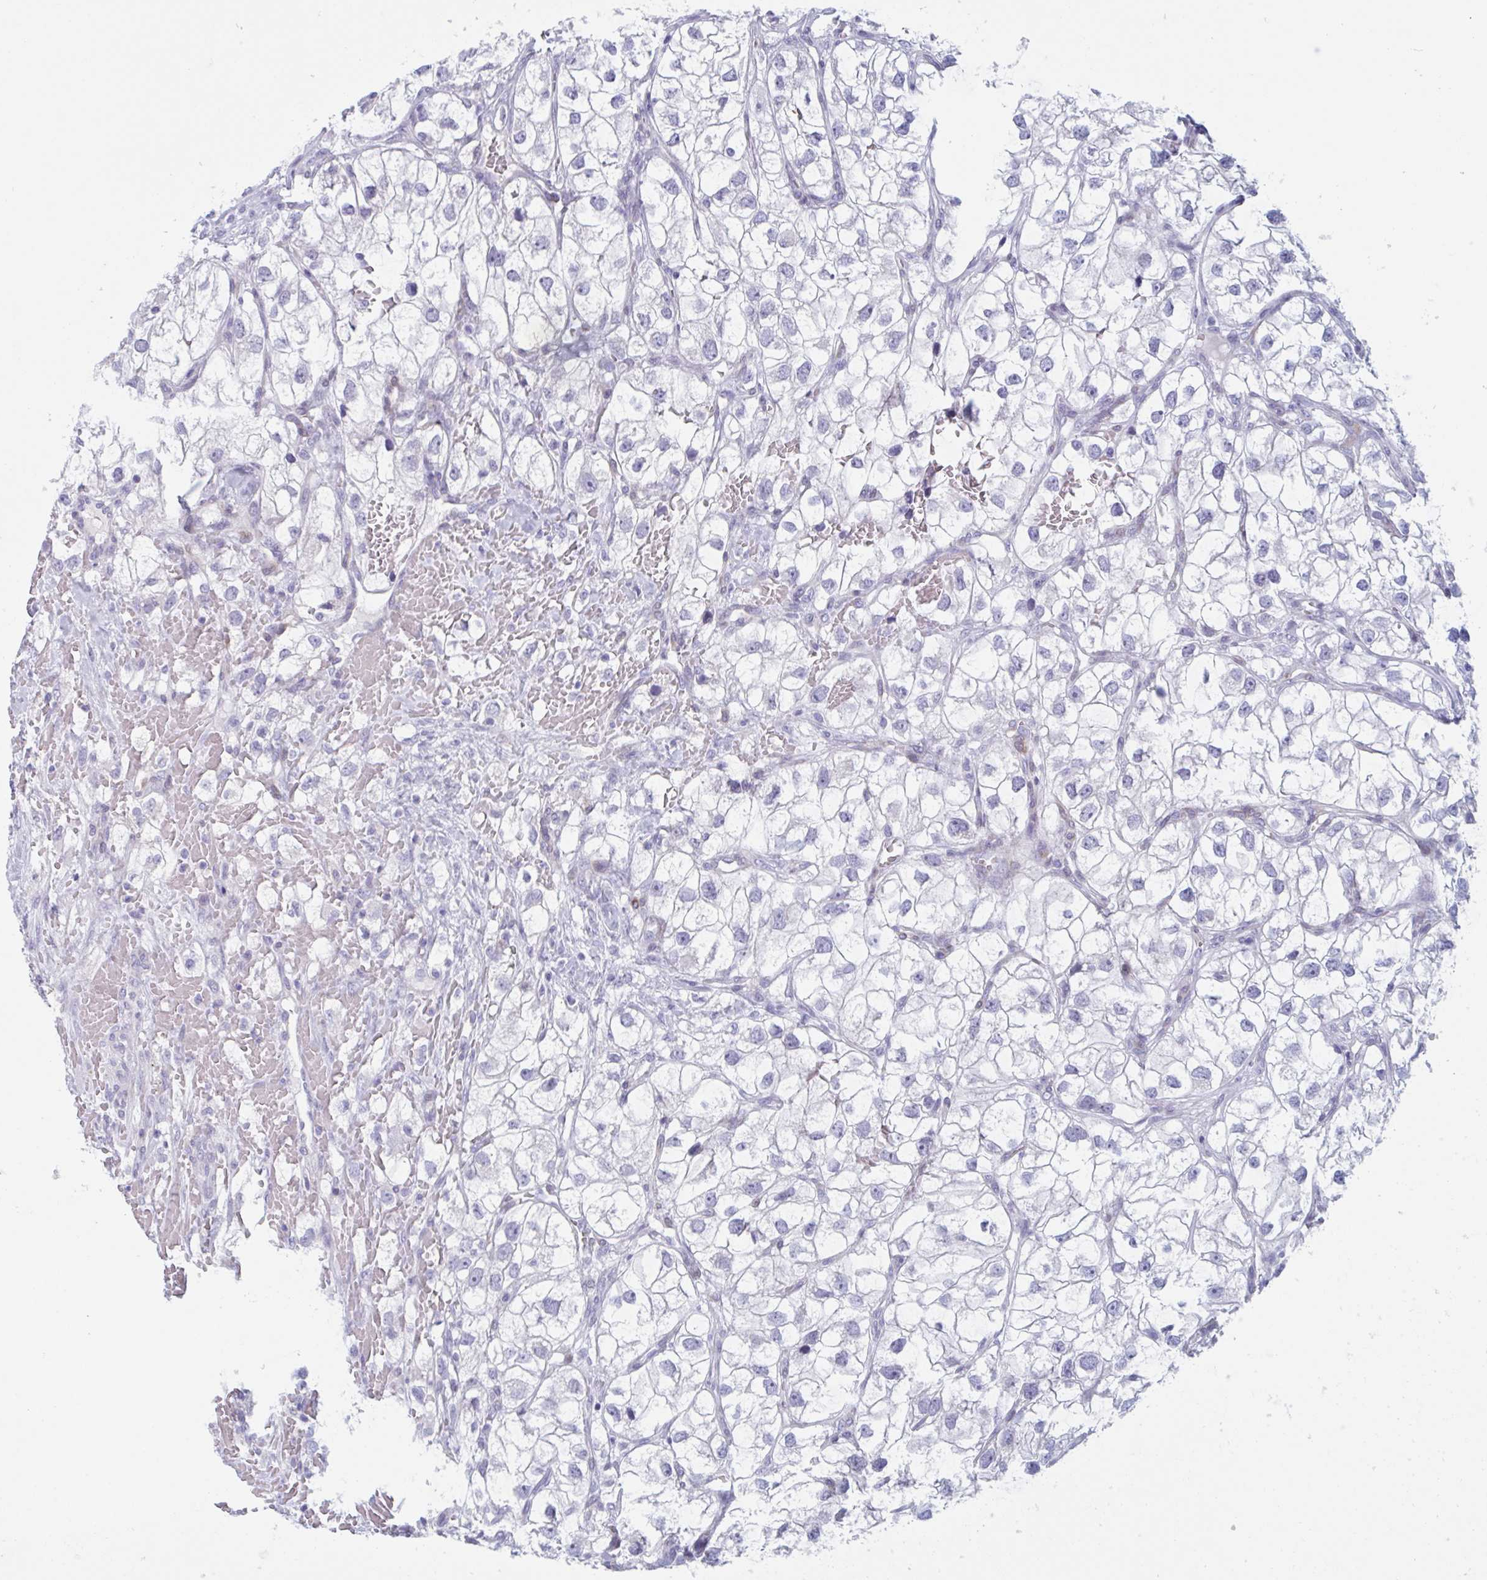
{"staining": {"intensity": "negative", "quantity": "none", "location": "none"}, "tissue": "renal cancer", "cell_type": "Tumor cells", "image_type": "cancer", "snomed": [{"axis": "morphology", "description": "Adenocarcinoma, NOS"}, {"axis": "topography", "description": "Kidney"}], "caption": "DAB (3,3'-diaminobenzidine) immunohistochemical staining of human renal cancer demonstrates no significant staining in tumor cells.", "gene": "HSD11B2", "patient": {"sex": "male", "age": 59}}